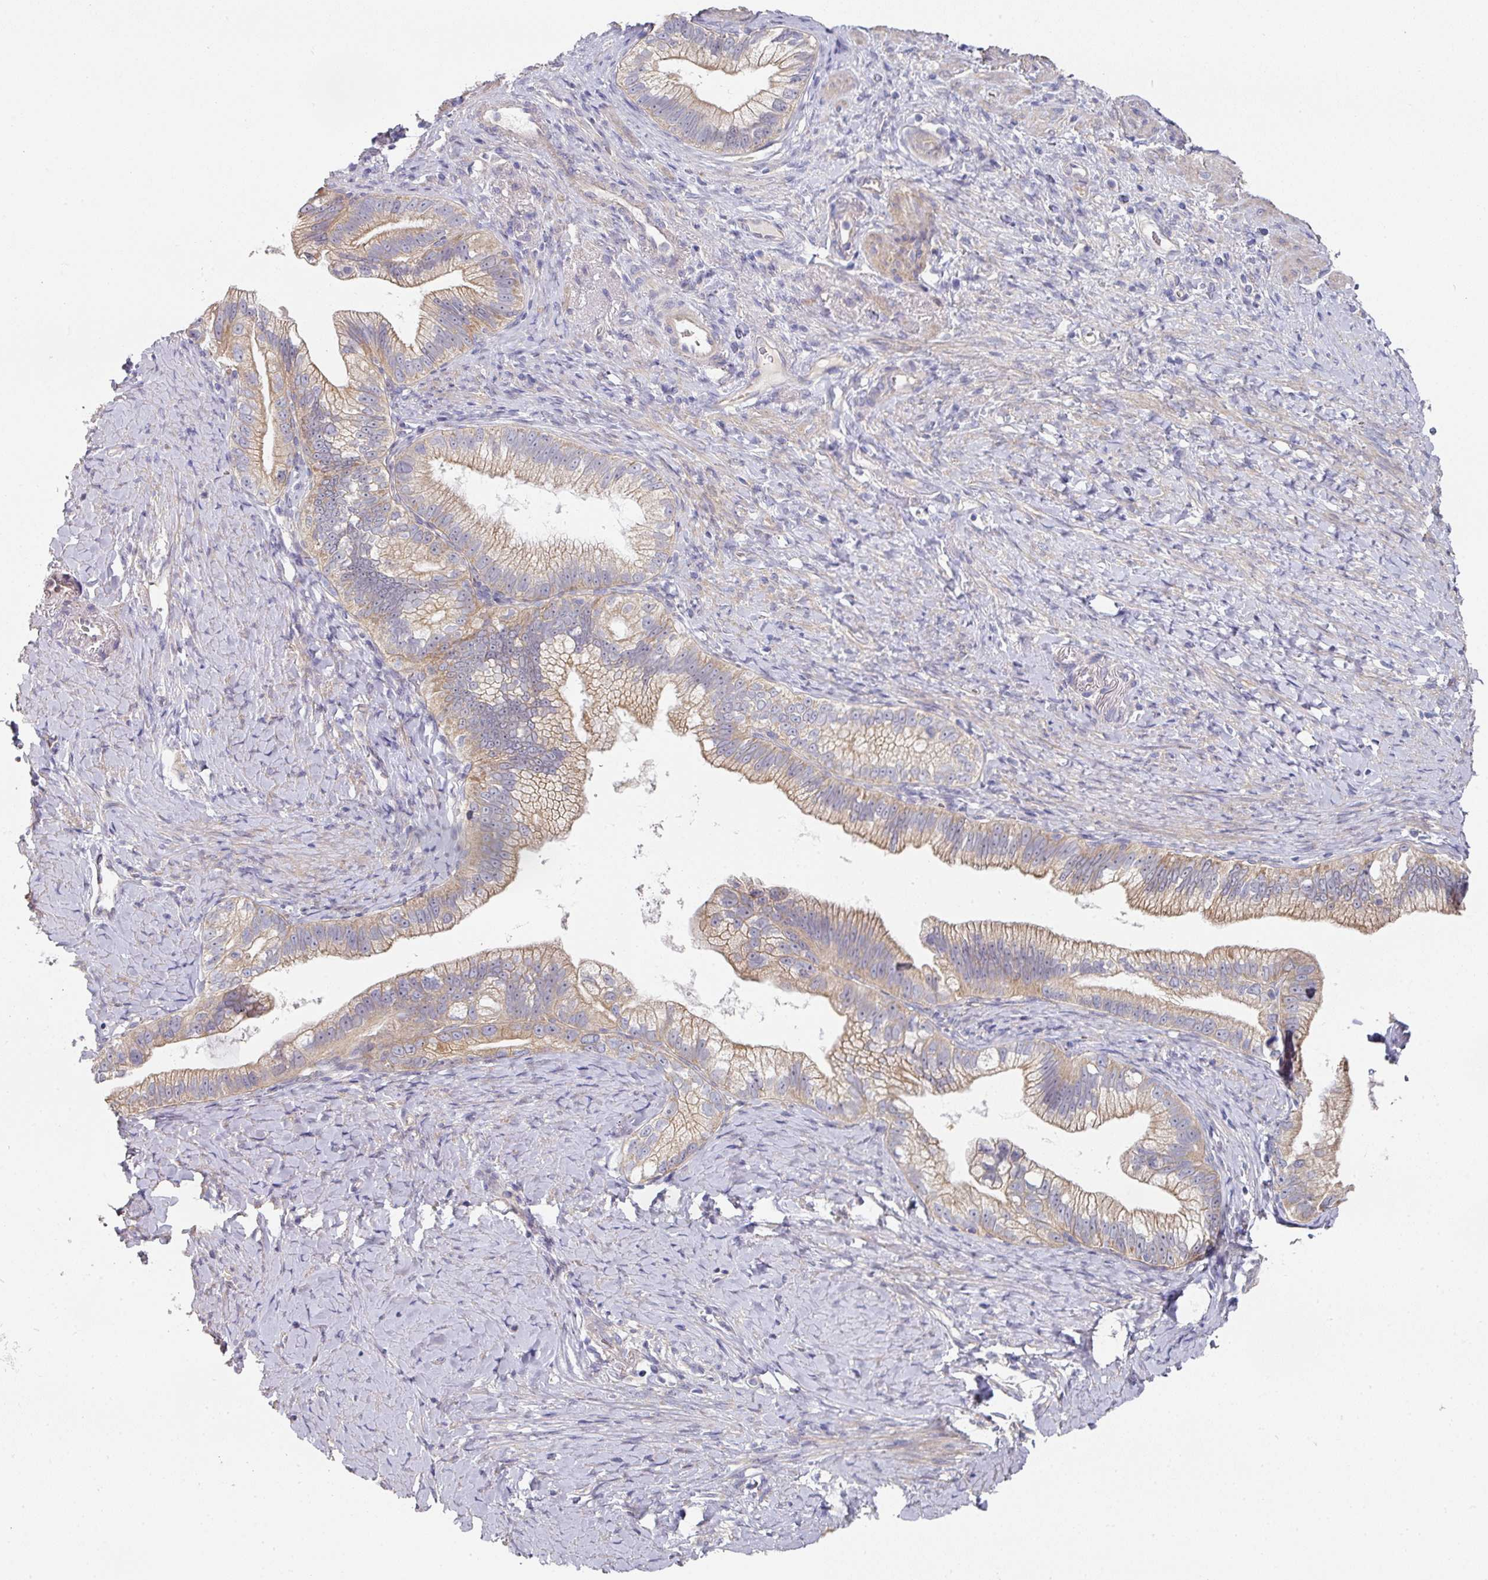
{"staining": {"intensity": "weak", "quantity": ">75%", "location": "cytoplasmic/membranous"}, "tissue": "pancreatic cancer", "cell_type": "Tumor cells", "image_type": "cancer", "snomed": [{"axis": "morphology", "description": "Adenocarcinoma, NOS"}, {"axis": "topography", "description": "Pancreas"}], "caption": "DAB immunohistochemical staining of adenocarcinoma (pancreatic) reveals weak cytoplasmic/membranous protein staining in approximately >75% of tumor cells.", "gene": "PYROXD2", "patient": {"sex": "male", "age": 70}}